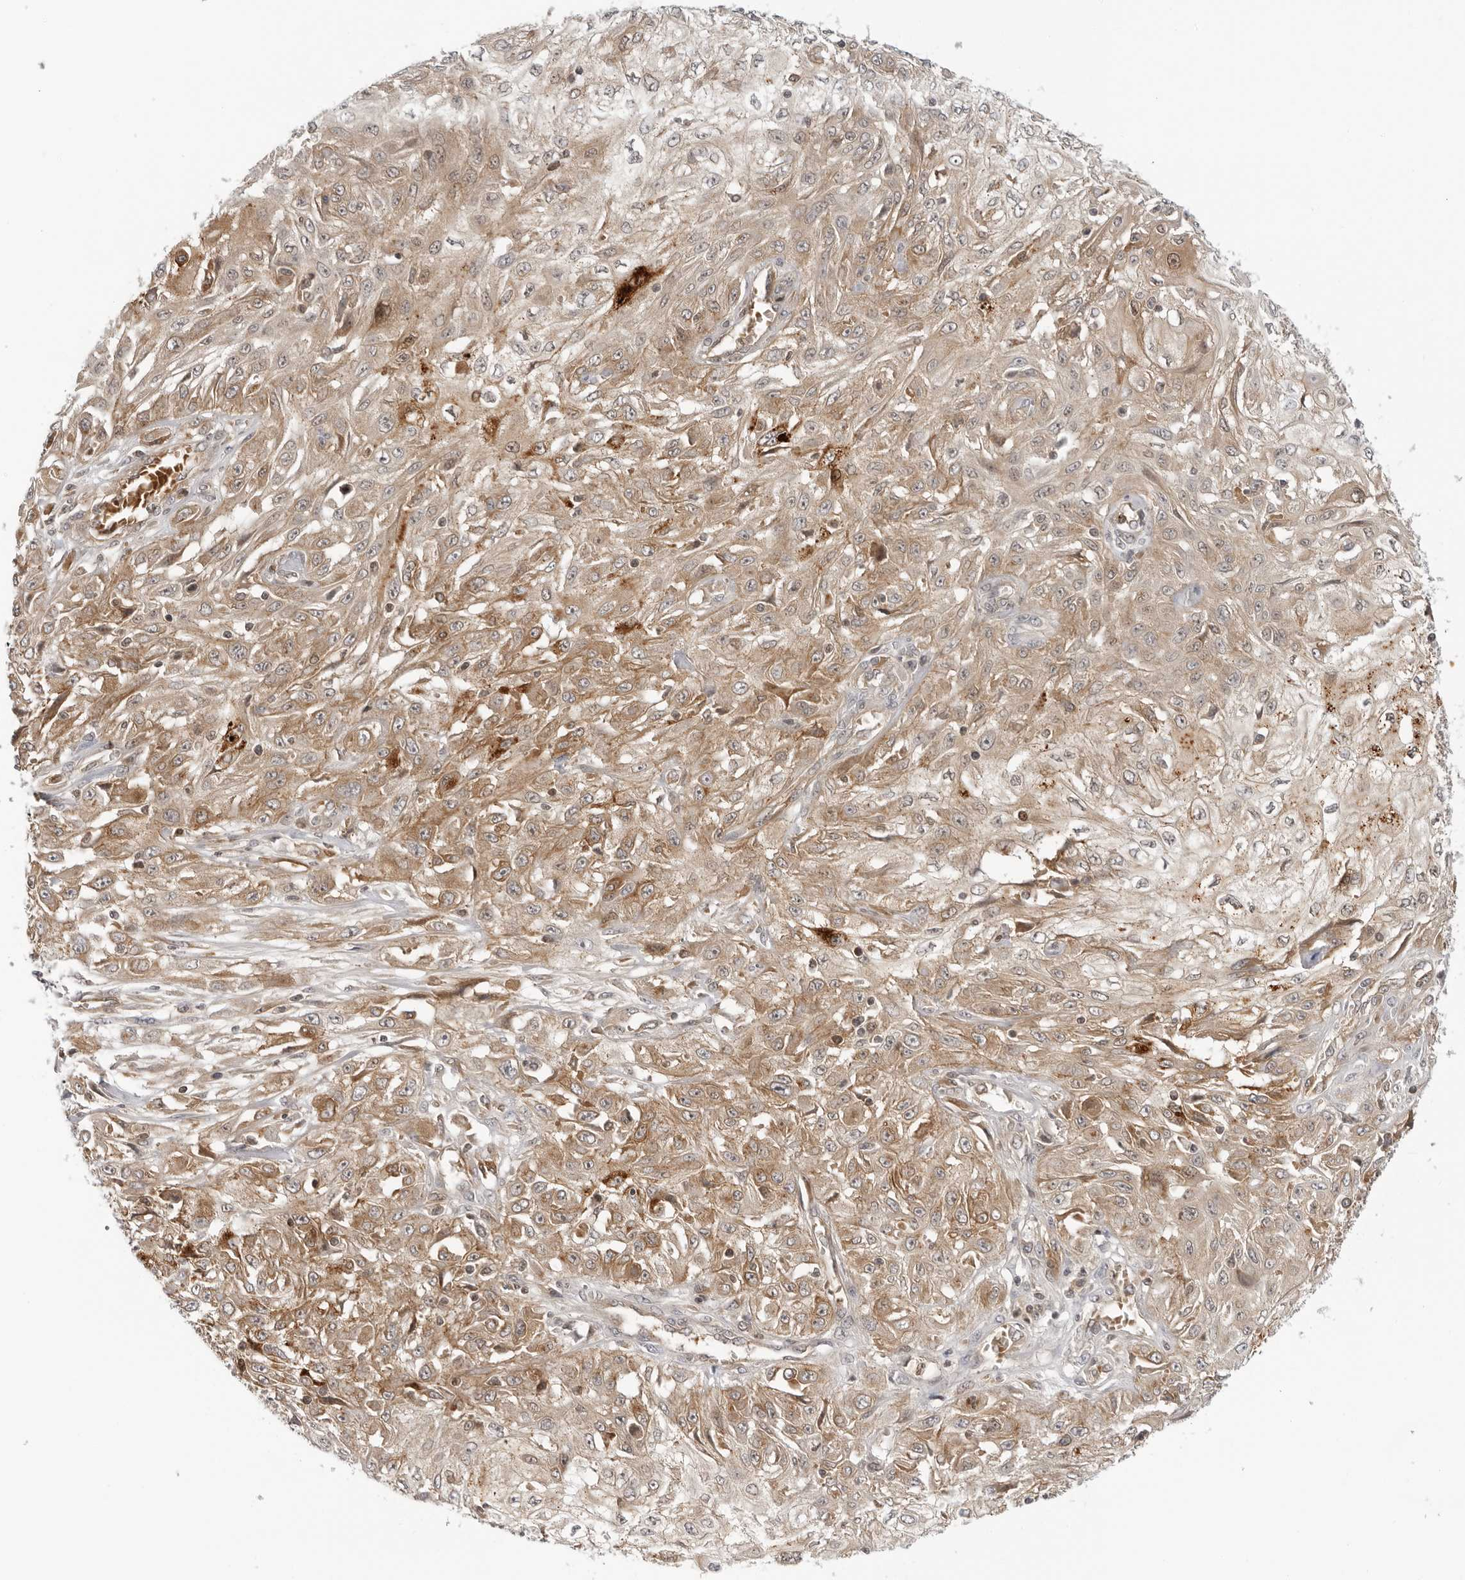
{"staining": {"intensity": "moderate", "quantity": ">75%", "location": "cytoplasmic/membranous"}, "tissue": "skin cancer", "cell_type": "Tumor cells", "image_type": "cancer", "snomed": [{"axis": "morphology", "description": "Squamous cell carcinoma, NOS"}, {"axis": "morphology", "description": "Squamous cell carcinoma, metastatic, NOS"}, {"axis": "topography", "description": "Skin"}, {"axis": "topography", "description": "Lymph node"}], "caption": "This histopathology image shows skin cancer stained with immunohistochemistry to label a protein in brown. The cytoplasmic/membranous of tumor cells show moderate positivity for the protein. Nuclei are counter-stained blue.", "gene": "SUGCT", "patient": {"sex": "male", "age": 75}}